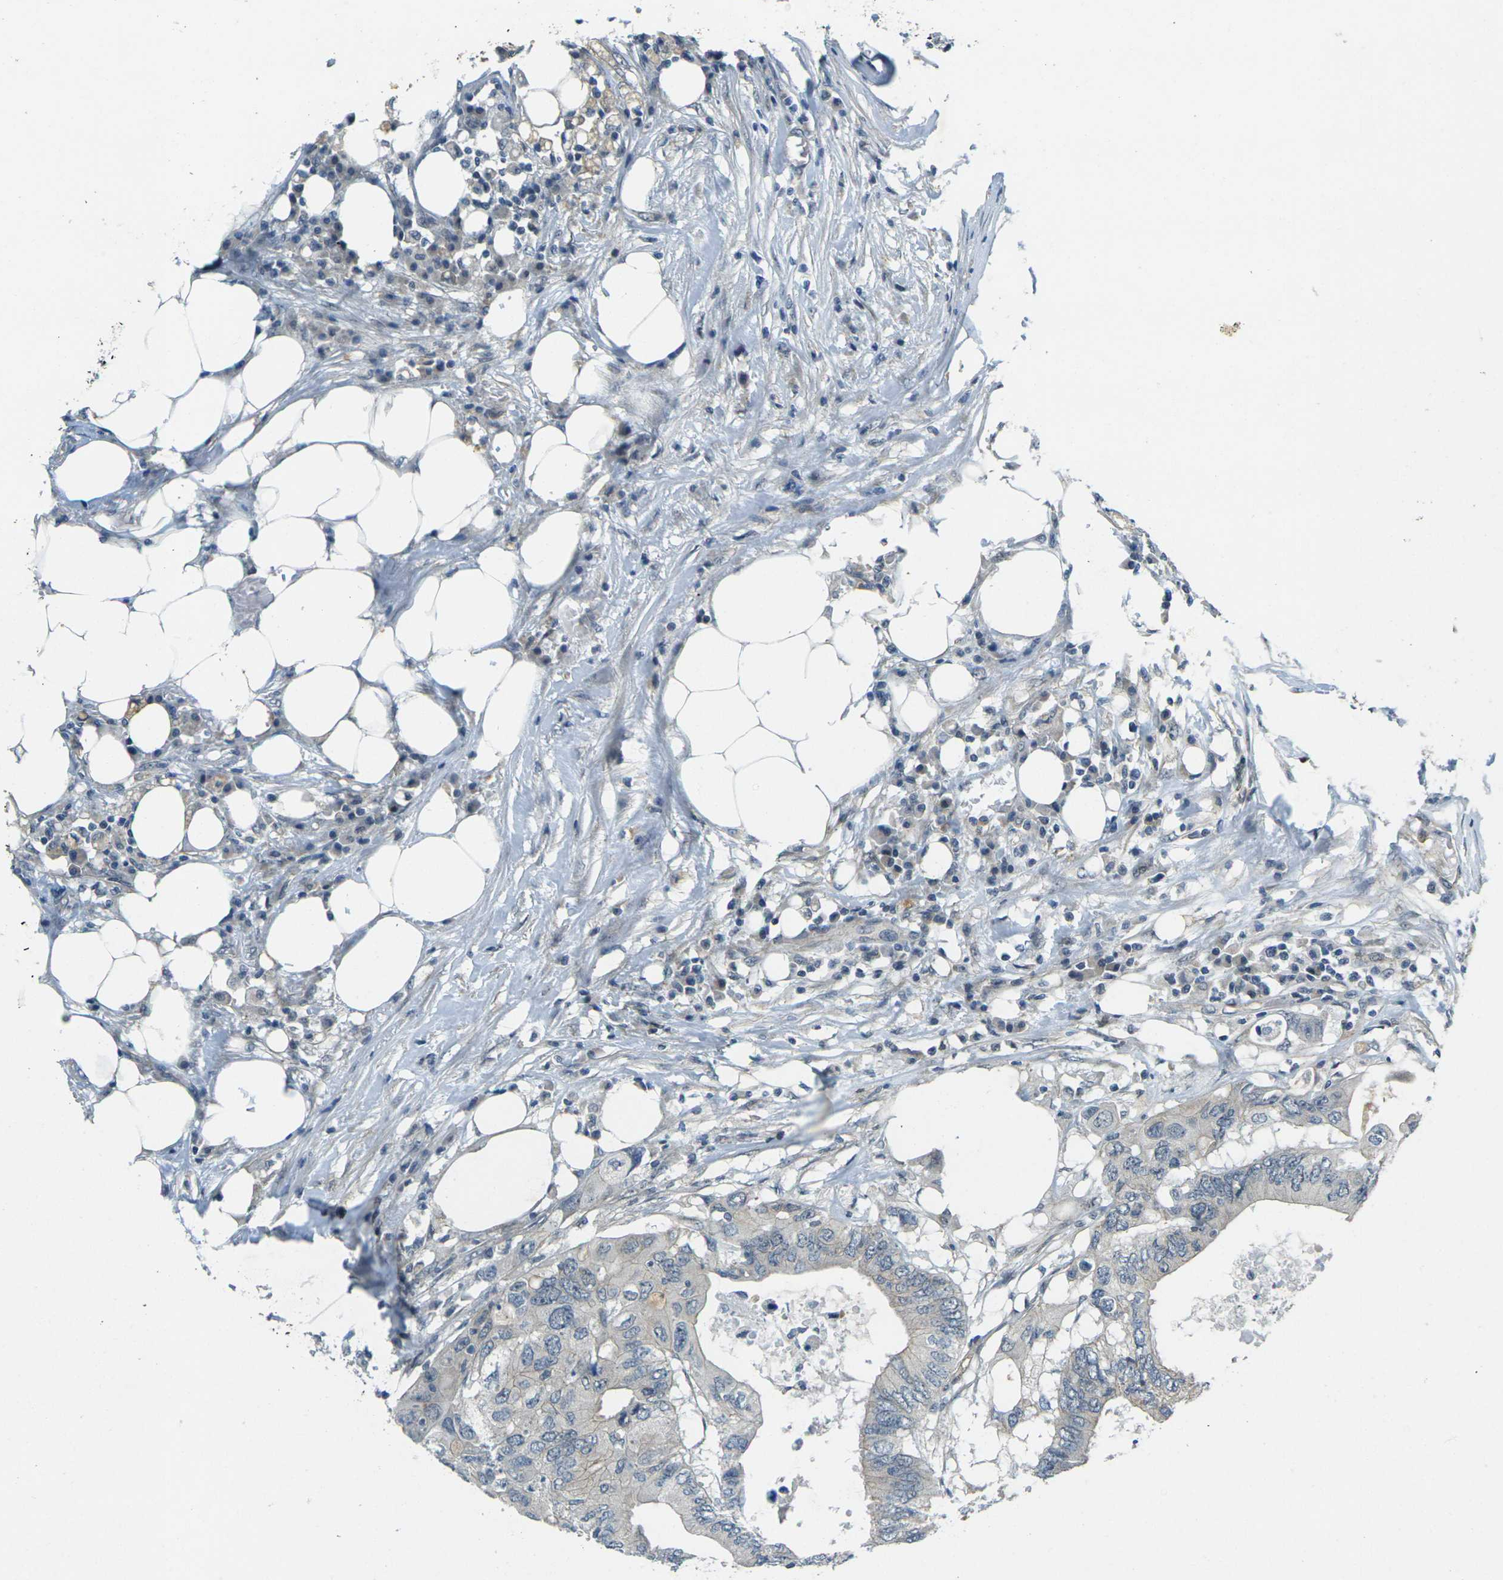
{"staining": {"intensity": "negative", "quantity": "none", "location": "none"}, "tissue": "colorectal cancer", "cell_type": "Tumor cells", "image_type": "cancer", "snomed": [{"axis": "morphology", "description": "Adenocarcinoma, NOS"}, {"axis": "topography", "description": "Colon"}], "caption": "DAB (3,3'-diaminobenzidine) immunohistochemical staining of human adenocarcinoma (colorectal) displays no significant expression in tumor cells. Brightfield microscopy of immunohistochemistry stained with DAB (brown) and hematoxylin (blue), captured at high magnification.", "gene": "KCTD10", "patient": {"sex": "male", "age": 71}}